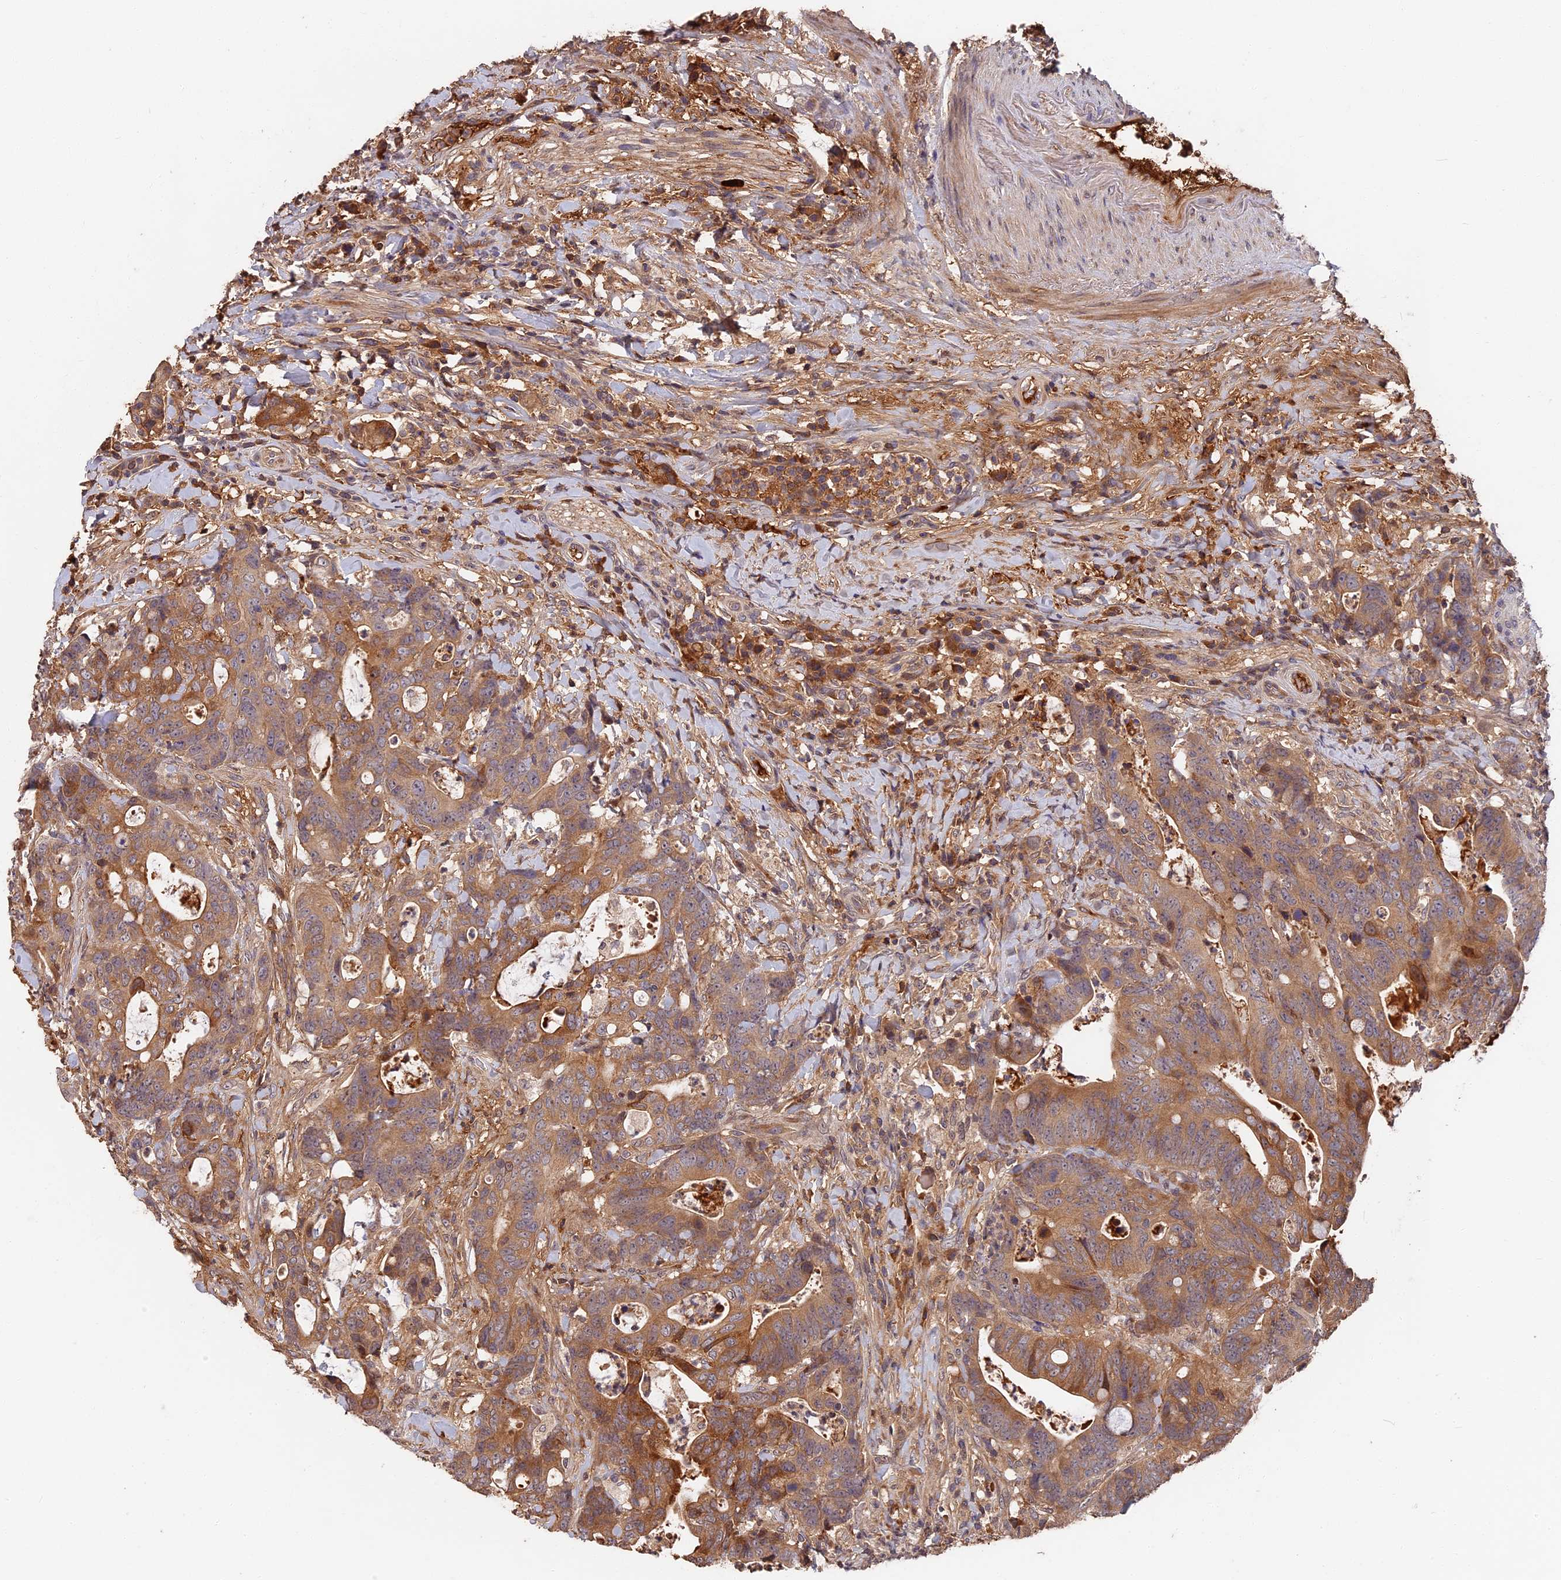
{"staining": {"intensity": "moderate", "quantity": ">75%", "location": "cytoplasmic/membranous"}, "tissue": "colorectal cancer", "cell_type": "Tumor cells", "image_type": "cancer", "snomed": [{"axis": "morphology", "description": "Adenocarcinoma, NOS"}, {"axis": "topography", "description": "Colon"}], "caption": "IHC micrograph of colorectal cancer (adenocarcinoma) stained for a protein (brown), which demonstrates medium levels of moderate cytoplasmic/membranous positivity in approximately >75% of tumor cells.", "gene": "ITIH1", "patient": {"sex": "female", "age": 82}}